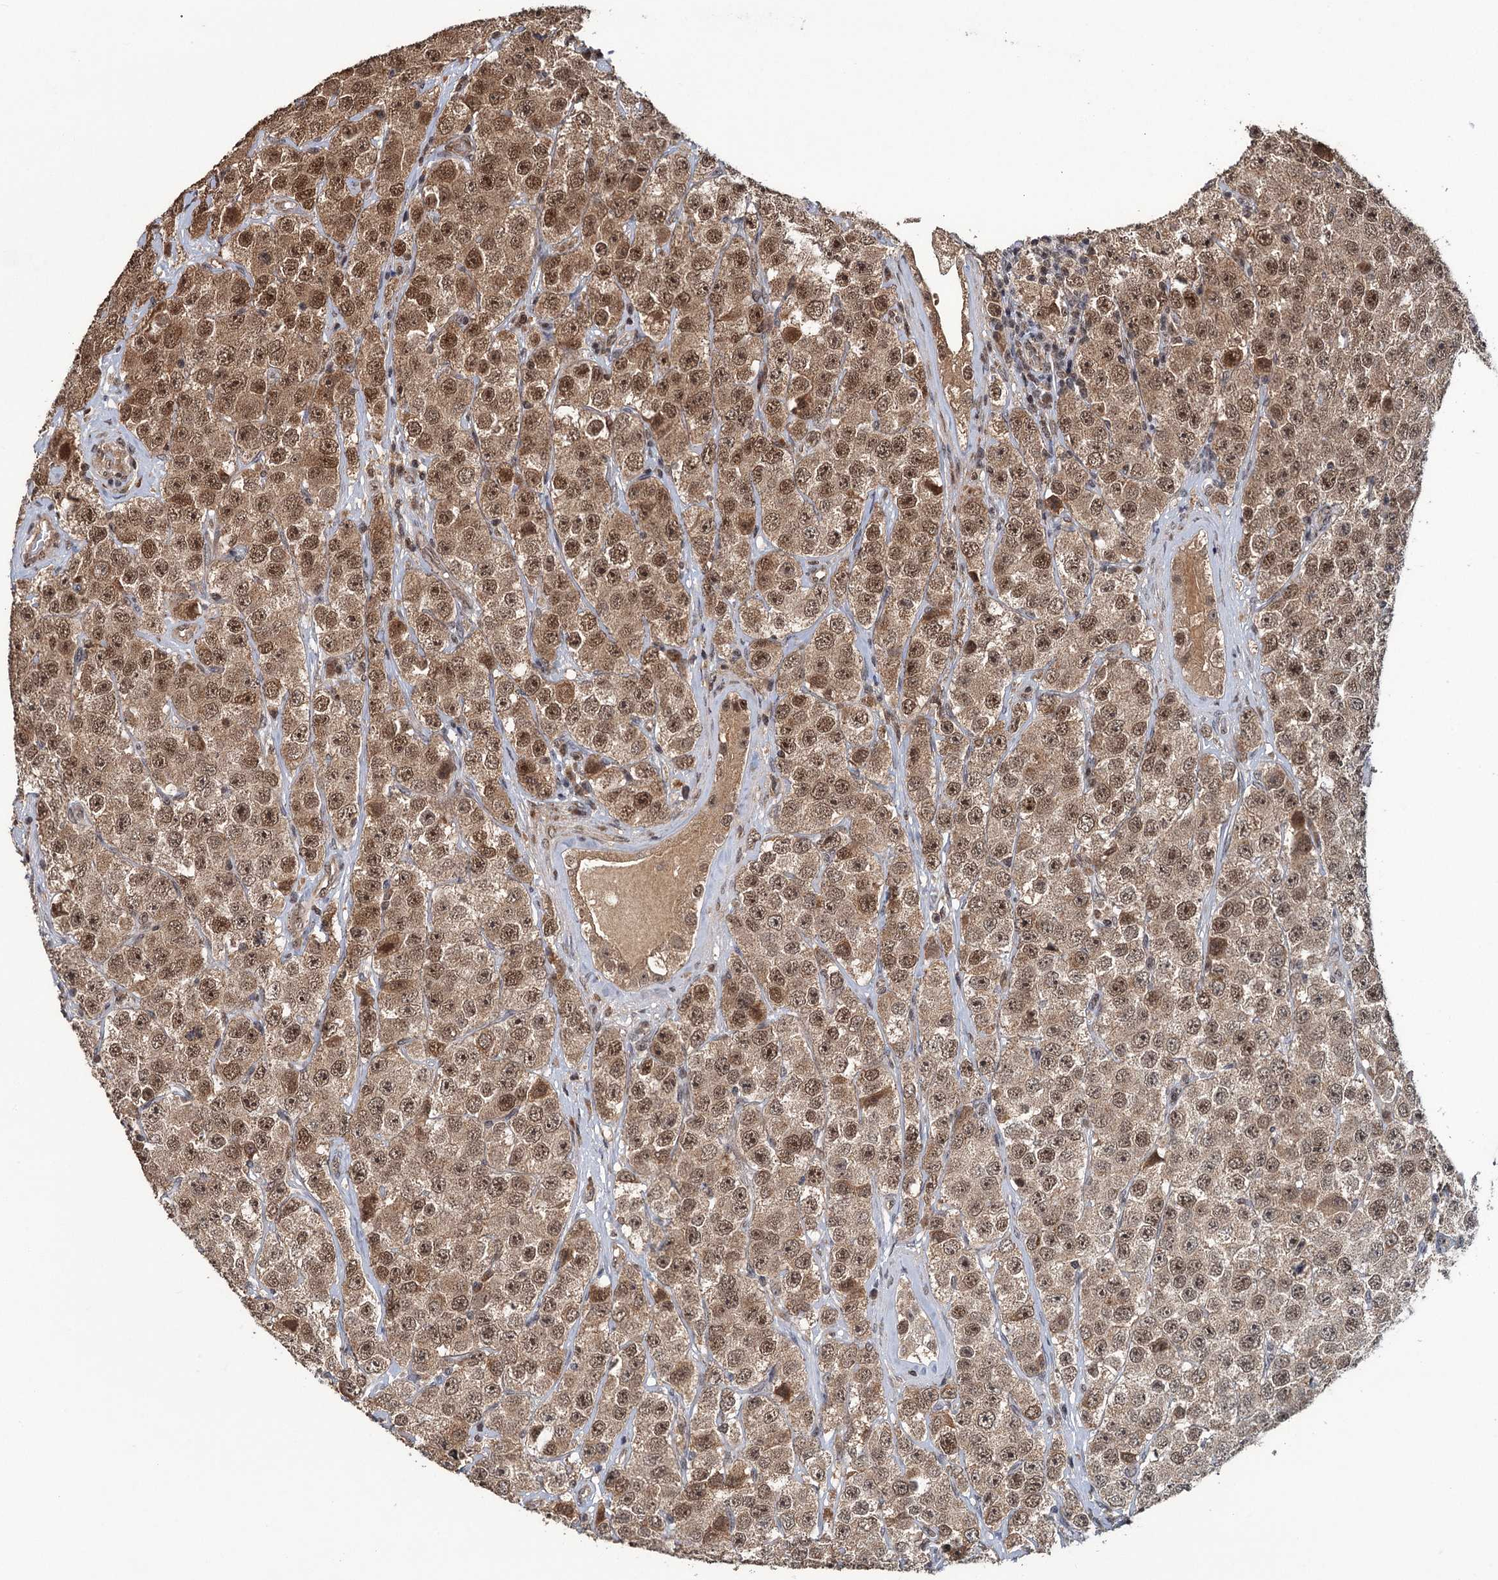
{"staining": {"intensity": "moderate", "quantity": ">75%", "location": "cytoplasmic/membranous,nuclear"}, "tissue": "testis cancer", "cell_type": "Tumor cells", "image_type": "cancer", "snomed": [{"axis": "morphology", "description": "Seminoma, NOS"}, {"axis": "topography", "description": "Testis"}], "caption": "DAB (3,3'-diaminobenzidine) immunohistochemical staining of human testis cancer exhibits moderate cytoplasmic/membranous and nuclear protein staining in approximately >75% of tumor cells. (DAB = brown stain, brightfield microscopy at high magnification).", "gene": "KANSL2", "patient": {"sex": "male", "age": 28}}